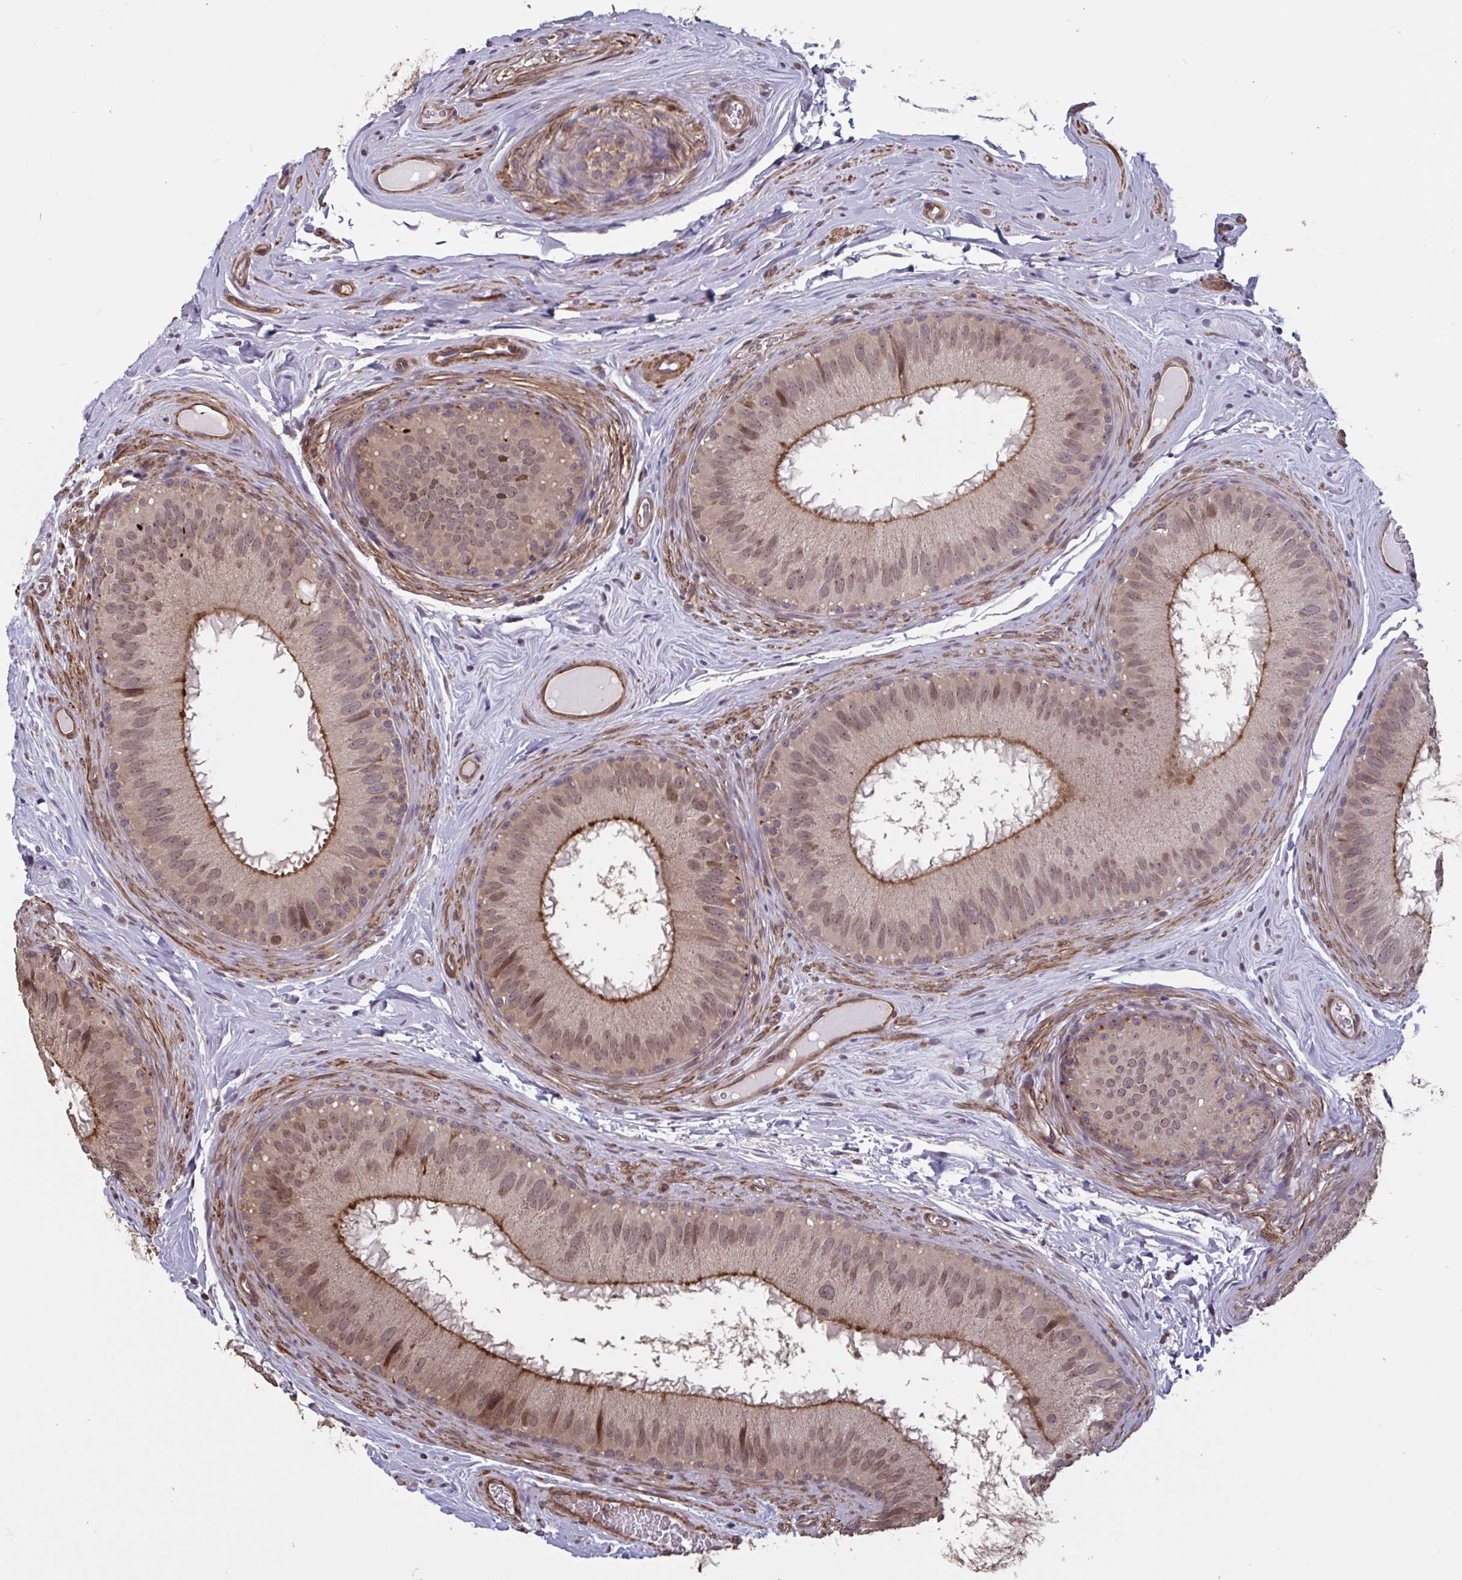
{"staining": {"intensity": "moderate", "quantity": "25%-75%", "location": "cytoplasmic/membranous,nuclear"}, "tissue": "epididymis", "cell_type": "Glandular cells", "image_type": "normal", "snomed": [{"axis": "morphology", "description": "Normal tissue, NOS"}, {"axis": "topography", "description": "Epididymis"}], "caption": "This is a histology image of IHC staining of benign epididymis, which shows moderate staining in the cytoplasmic/membranous,nuclear of glandular cells.", "gene": "IPO5", "patient": {"sex": "male", "age": 44}}